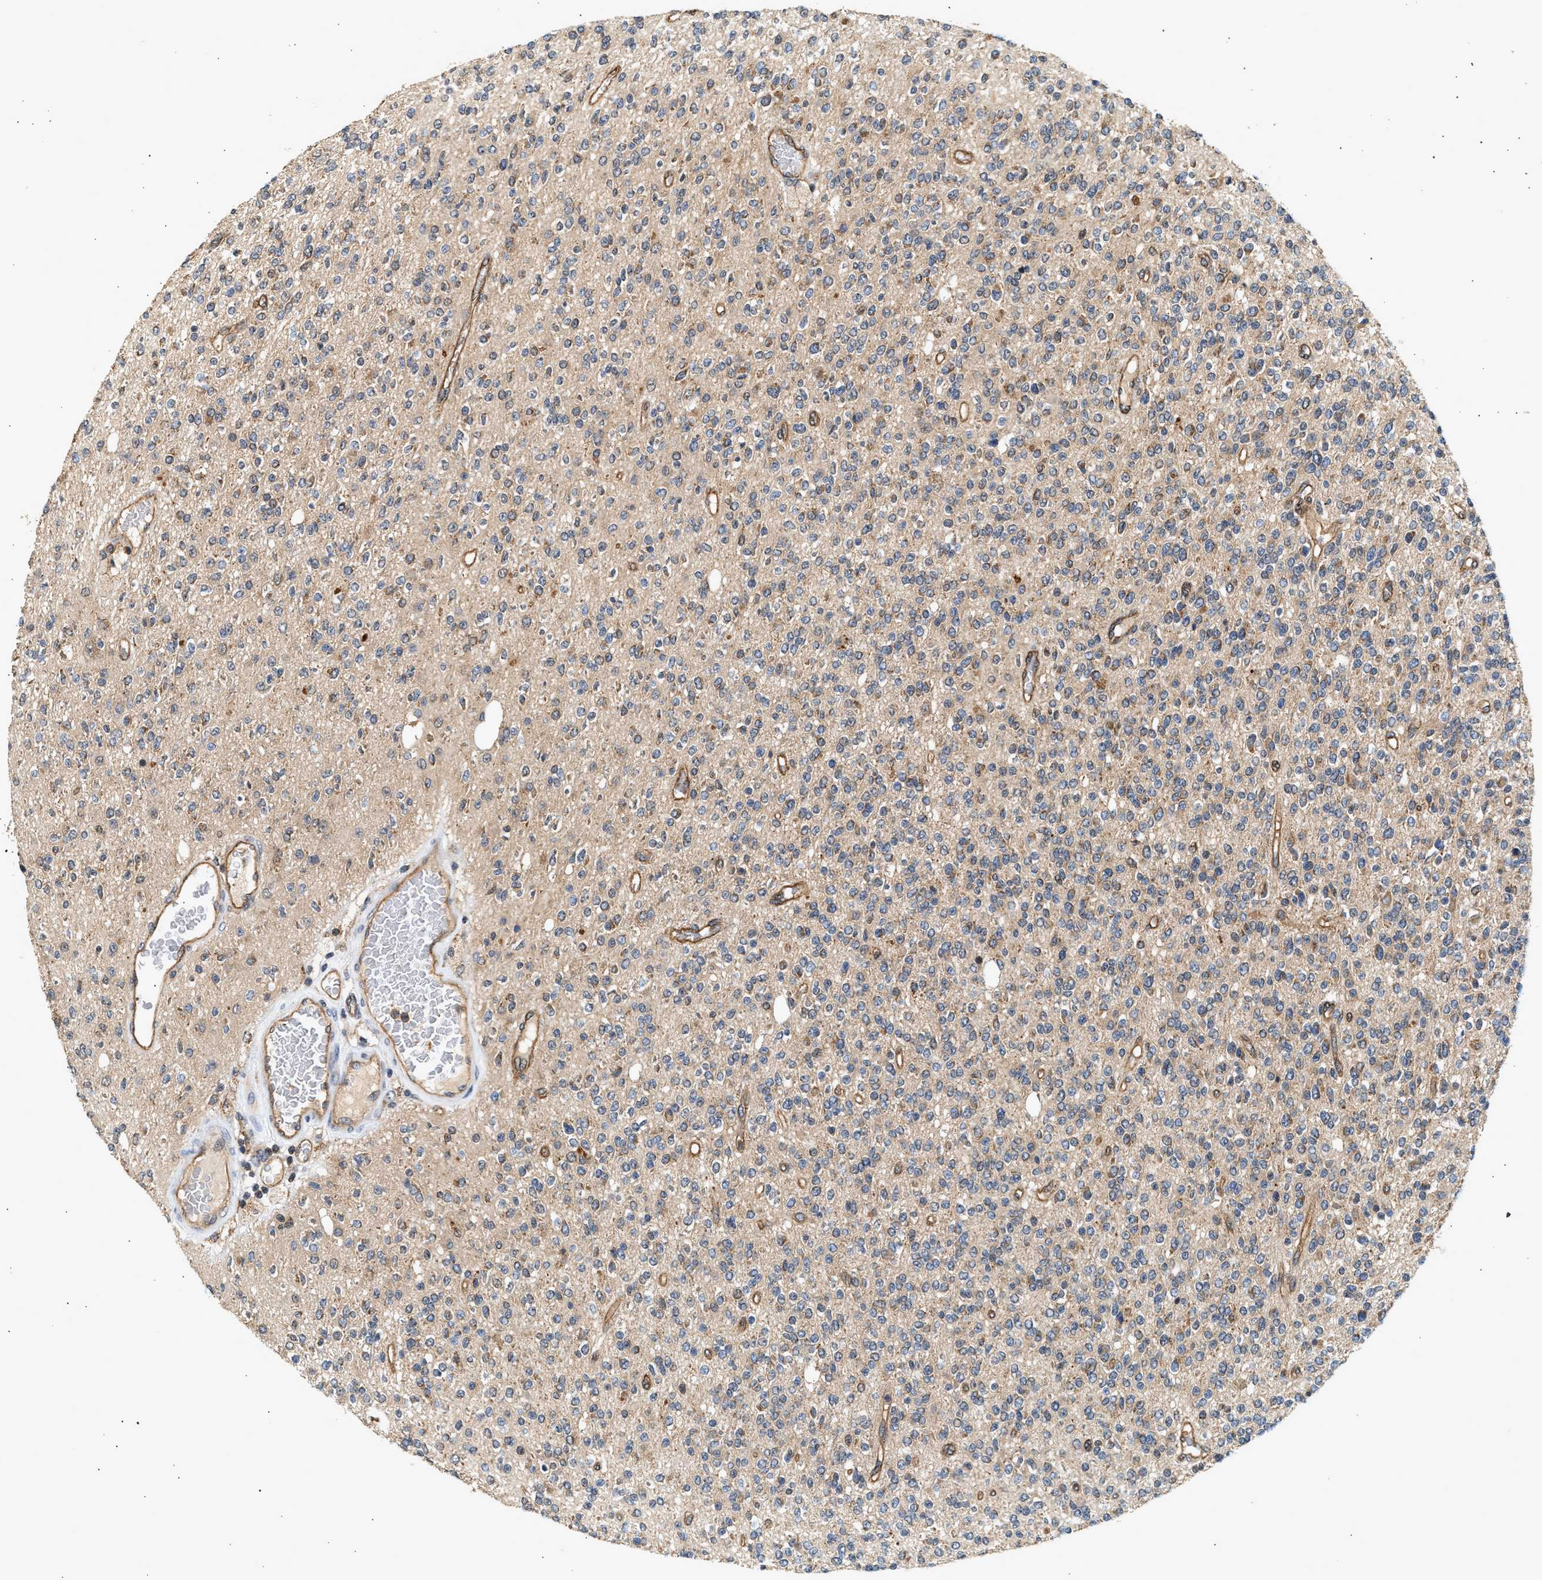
{"staining": {"intensity": "weak", "quantity": "25%-75%", "location": "cytoplasmic/membranous"}, "tissue": "glioma", "cell_type": "Tumor cells", "image_type": "cancer", "snomed": [{"axis": "morphology", "description": "Glioma, malignant, High grade"}, {"axis": "topography", "description": "Brain"}], "caption": "IHC of human glioma demonstrates low levels of weak cytoplasmic/membranous expression in approximately 25%-75% of tumor cells. (DAB = brown stain, brightfield microscopy at high magnification).", "gene": "DUSP14", "patient": {"sex": "male", "age": 34}}